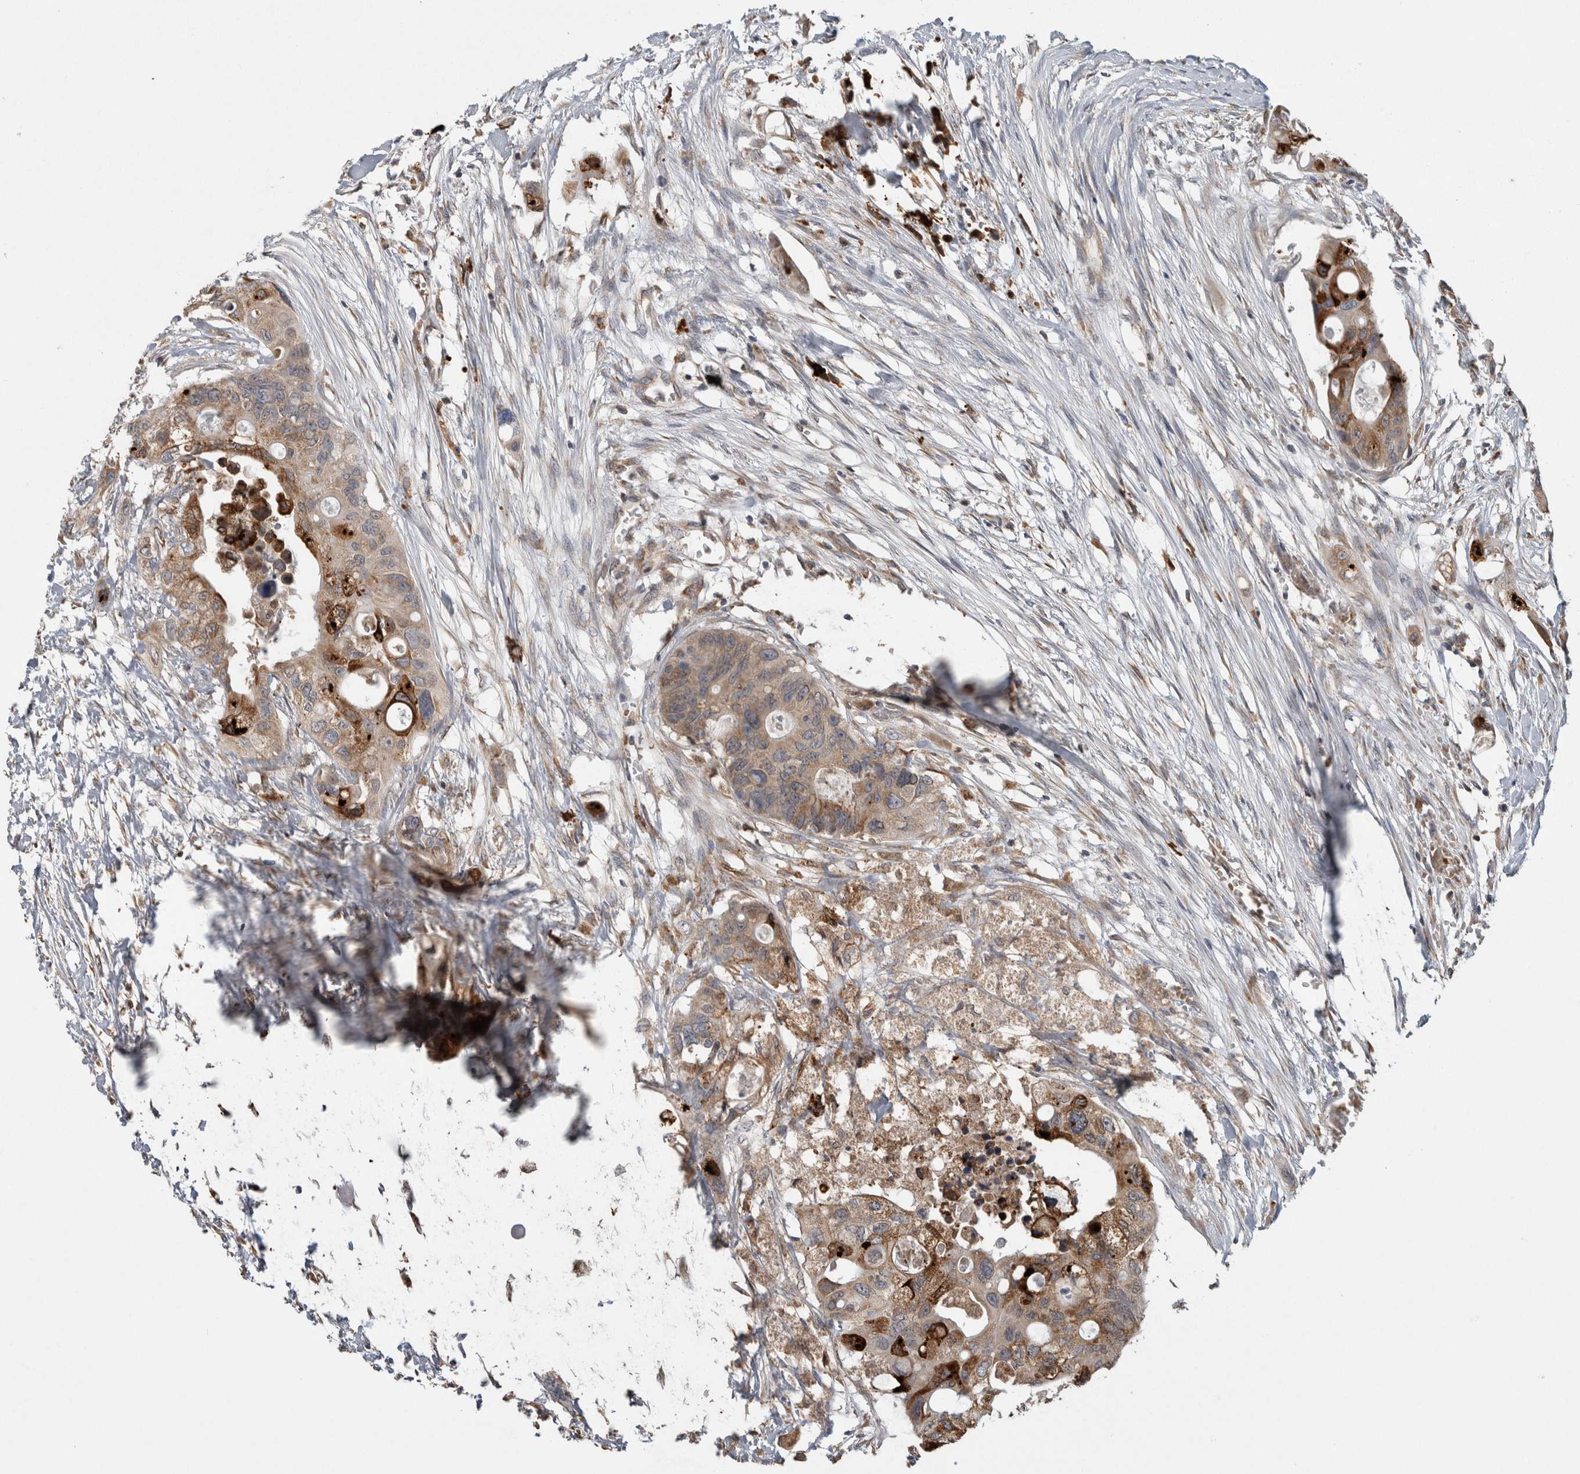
{"staining": {"intensity": "strong", "quantity": "25%-75%", "location": "cytoplasmic/membranous"}, "tissue": "colorectal cancer", "cell_type": "Tumor cells", "image_type": "cancer", "snomed": [{"axis": "morphology", "description": "Adenocarcinoma, NOS"}, {"axis": "topography", "description": "Colon"}], "caption": "Immunohistochemical staining of colorectal cancer (adenocarcinoma) demonstrates high levels of strong cytoplasmic/membranous protein positivity in about 25%-75% of tumor cells.", "gene": "ADGRL3", "patient": {"sex": "female", "age": 57}}